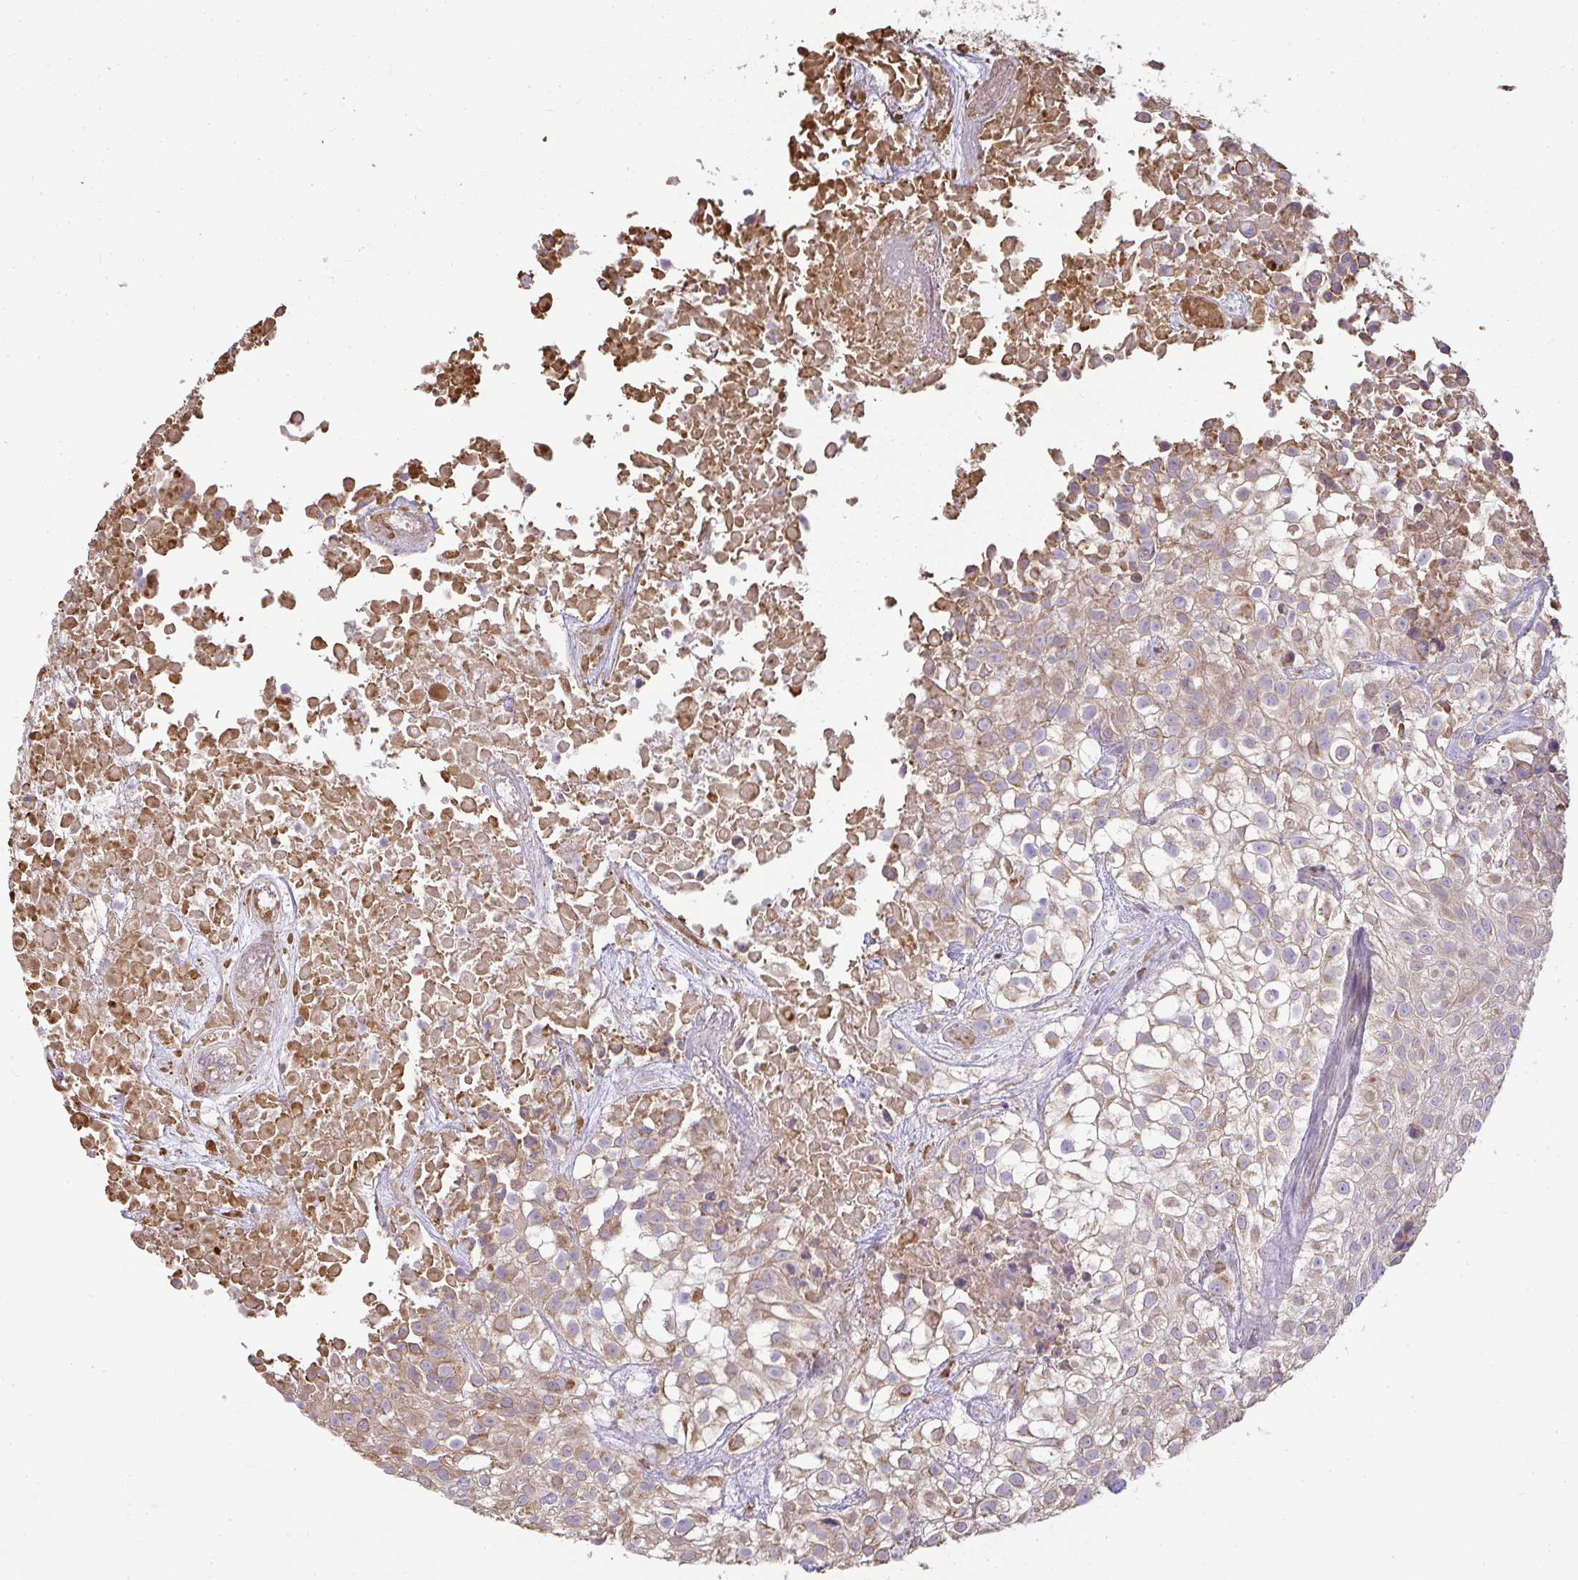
{"staining": {"intensity": "moderate", "quantity": "25%-75%", "location": "cytoplasmic/membranous"}, "tissue": "urothelial cancer", "cell_type": "Tumor cells", "image_type": "cancer", "snomed": [{"axis": "morphology", "description": "Urothelial carcinoma, High grade"}, {"axis": "topography", "description": "Urinary bladder"}], "caption": "Protein staining reveals moderate cytoplasmic/membranous positivity in approximately 25%-75% of tumor cells in high-grade urothelial carcinoma. The protein is shown in brown color, while the nuclei are stained blue.", "gene": "BRINP3", "patient": {"sex": "male", "age": 56}}